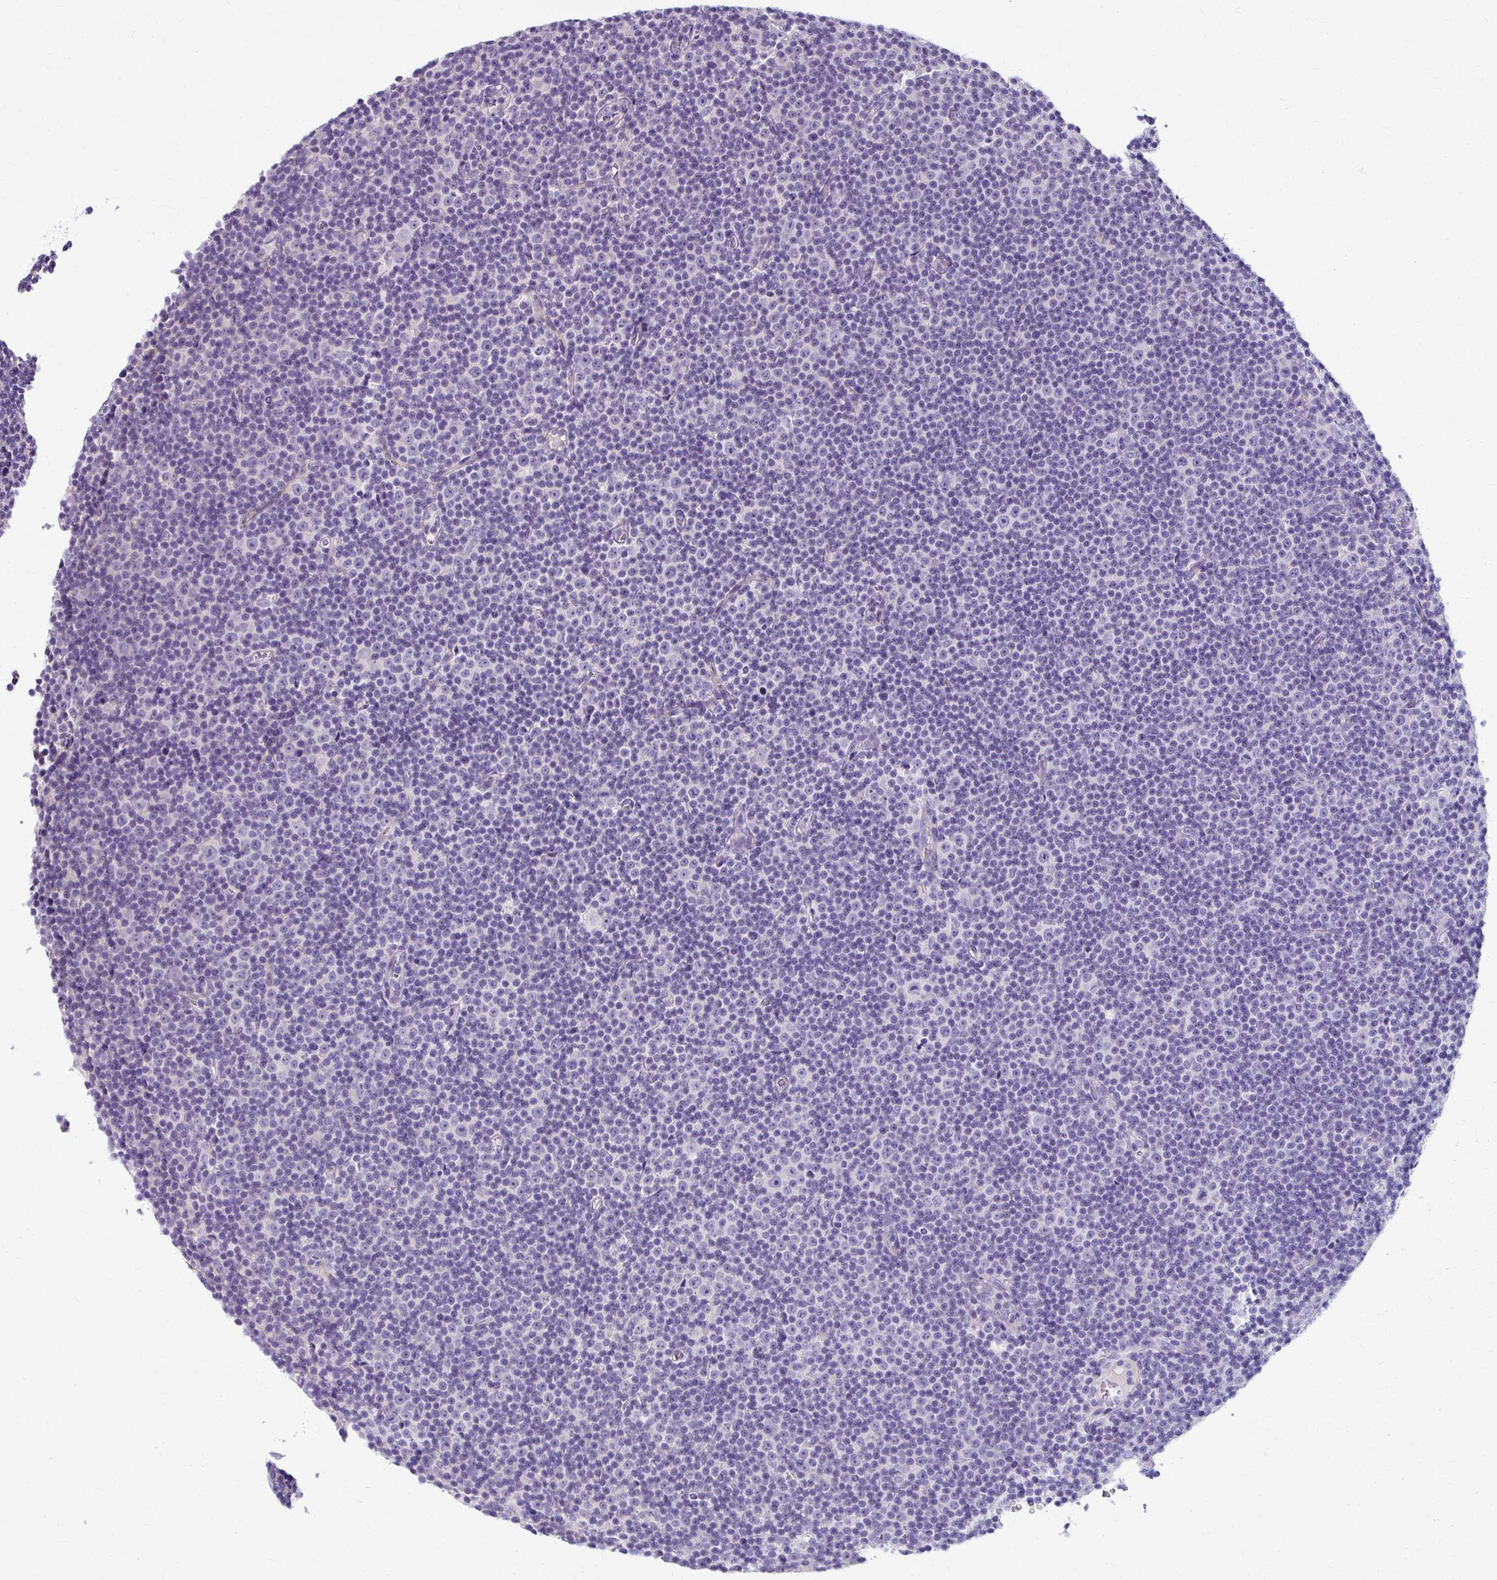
{"staining": {"intensity": "negative", "quantity": "none", "location": "none"}, "tissue": "lymphoma", "cell_type": "Tumor cells", "image_type": "cancer", "snomed": [{"axis": "morphology", "description": "Malignant lymphoma, non-Hodgkin's type, Low grade"}, {"axis": "topography", "description": "Lymph node"}], "caption": "High power microscopy micrograph of an IHC micrograph of malignant lymphoma, non-Hodgkin's type (low-grade), revealing no significant positivity in tumor cells.", "gene": "ZNF555", "patient": {"sex": "female", "age": 67}}